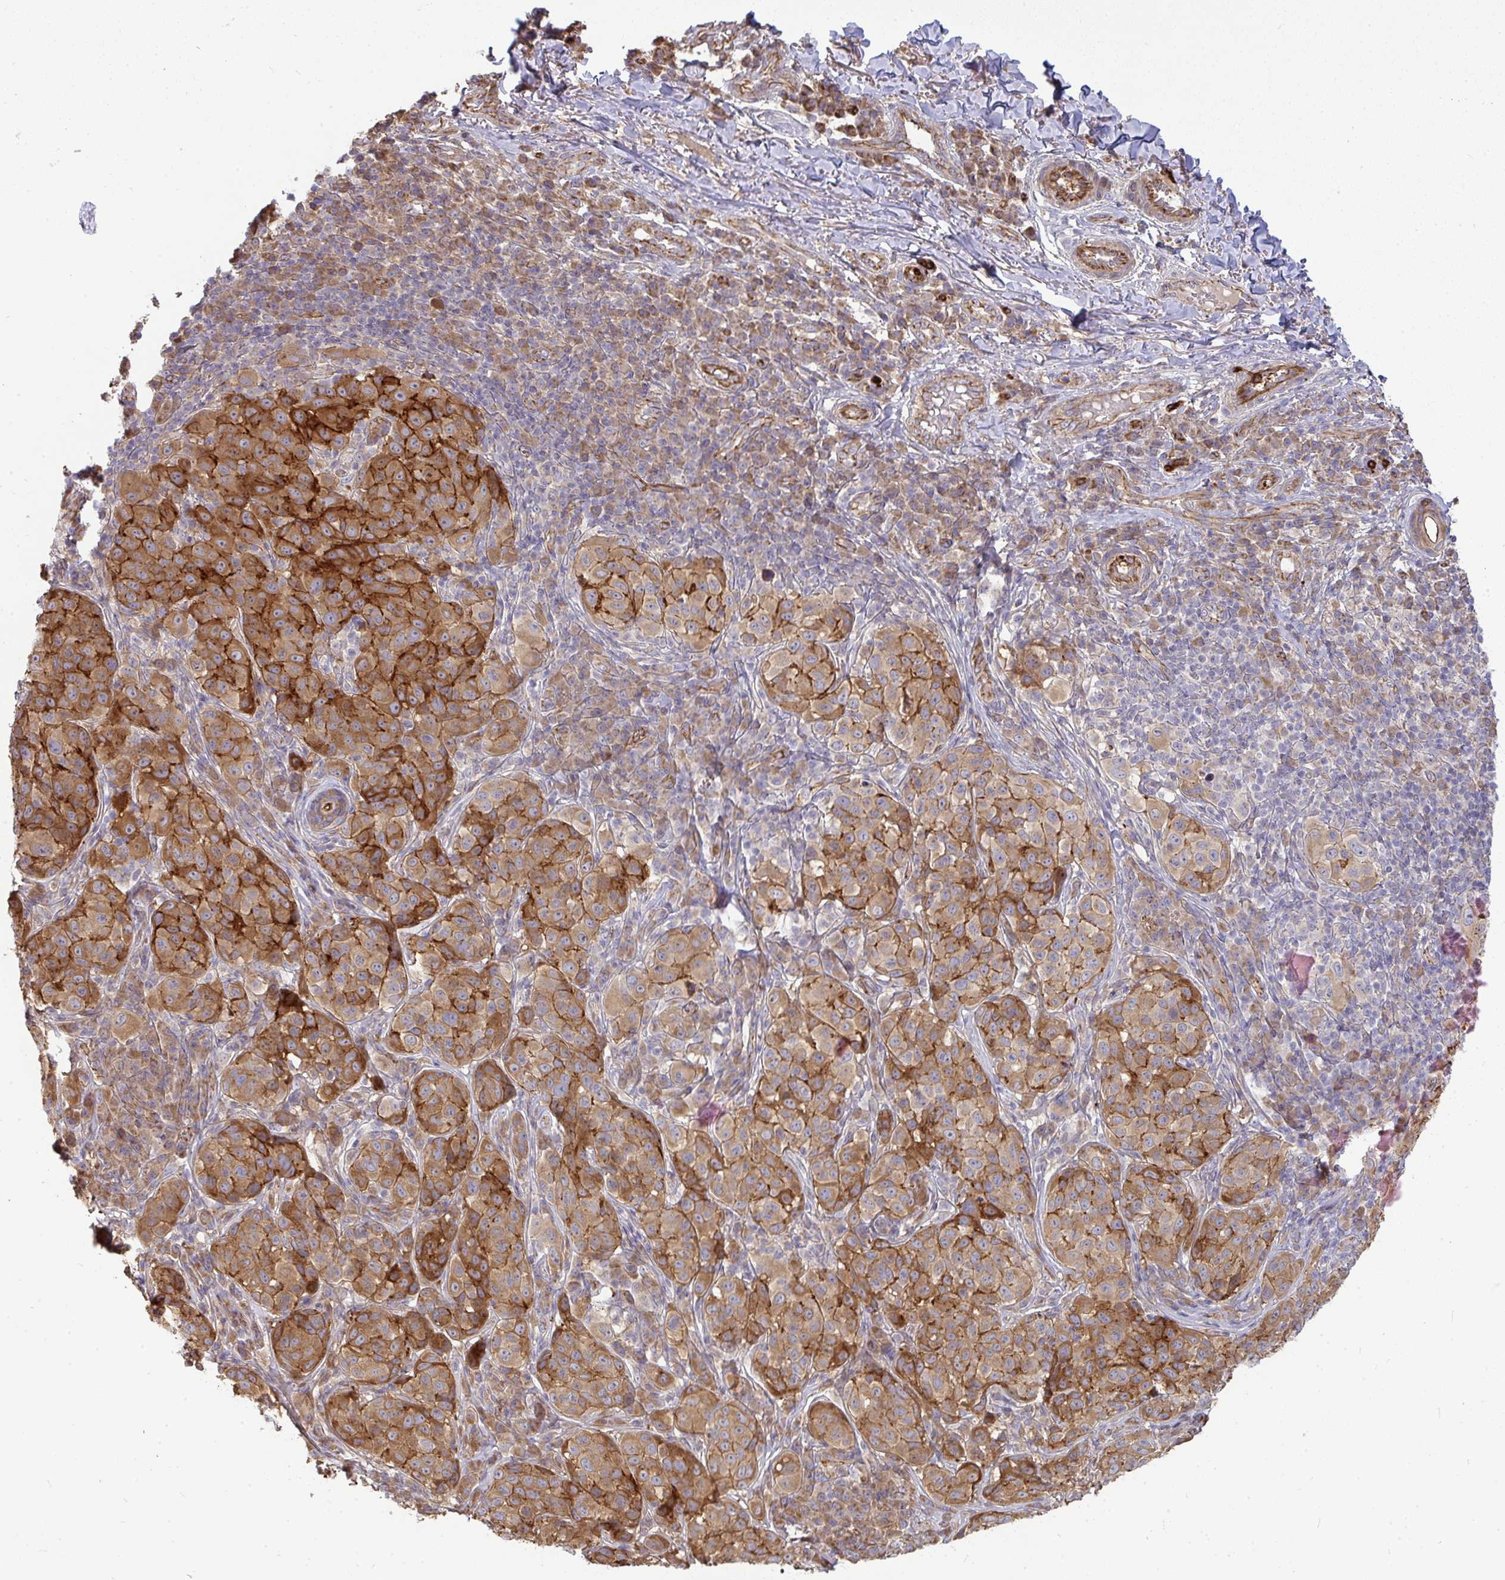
{"staining": {"intensity": "strong", "quantity": ">75%", "location": "cytoplasmic/membranous"}, "tissue": "melanoma", "cell_type": "Tumor cells", "image_type": "cancer", "snomed": [{"axis": "morphology", "description": "Malignant melanoma, NOS"}, {"axis": "topography", "description": "Skin"}], "caption": "A brown stain shows strong cytoplasmic/membranous expression of a protein in human malignant melanoma tumor cells. The staining was performed using DAB (3,3'-diaminobenzidine), with brown indicating positive protein expression. Nuclei are stained blue with hematoxylin.", "gene": "B4GALT6", "patient": {"sex": "male", "age": 38}}